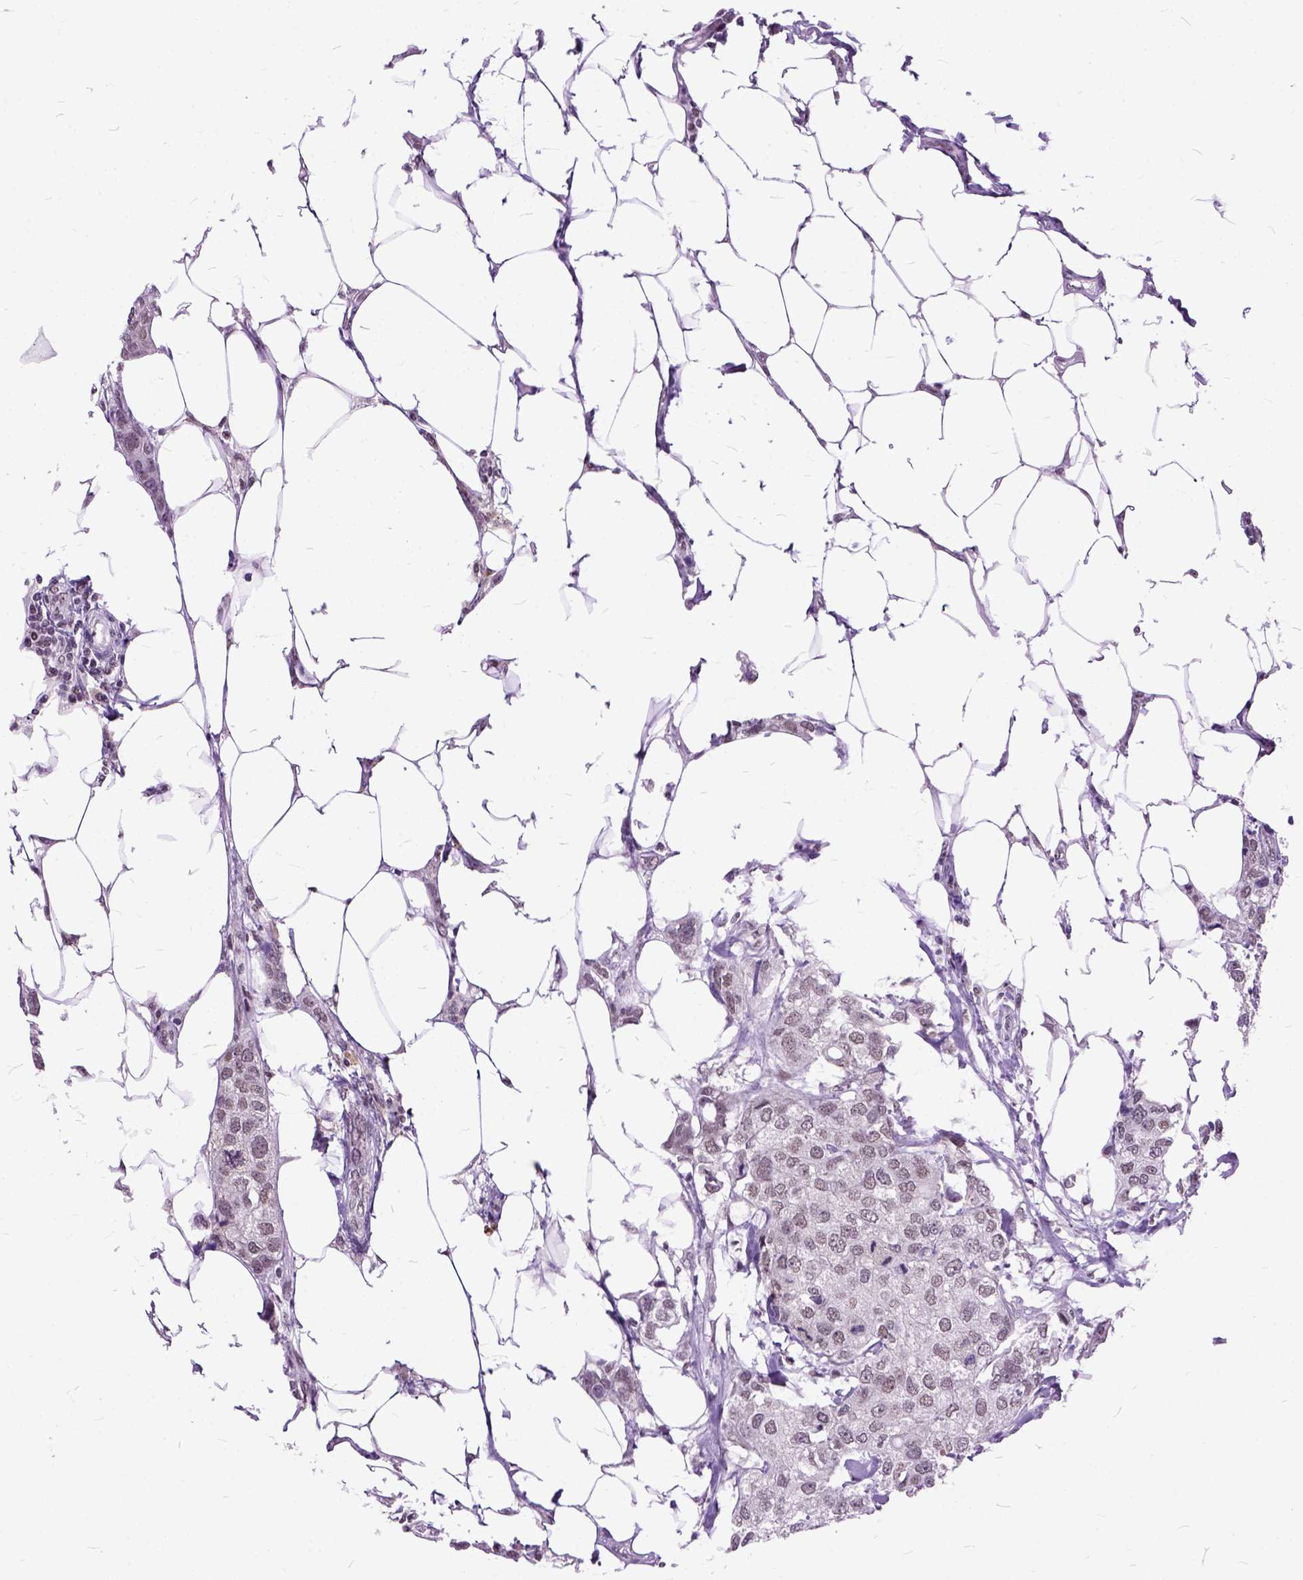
{"staining": {"intensity": "negative", "quantity": "none", "location": "none"}, "tissue": "breast cancer", "cell_type": "Tumor cells", "image_type": "cancer", "snomed": [{"axis": "morphology", "description": "Duct carcinoma"}, {"axis": "topography", "description": "Breast"}], "caption": "This is a histopathology image of immunohistochemistry (IHC) staining of breast cancer, which shows no expression in tumor cells.", "gene": "ORC5", "patient": {"sex": "female", "age": 80}}